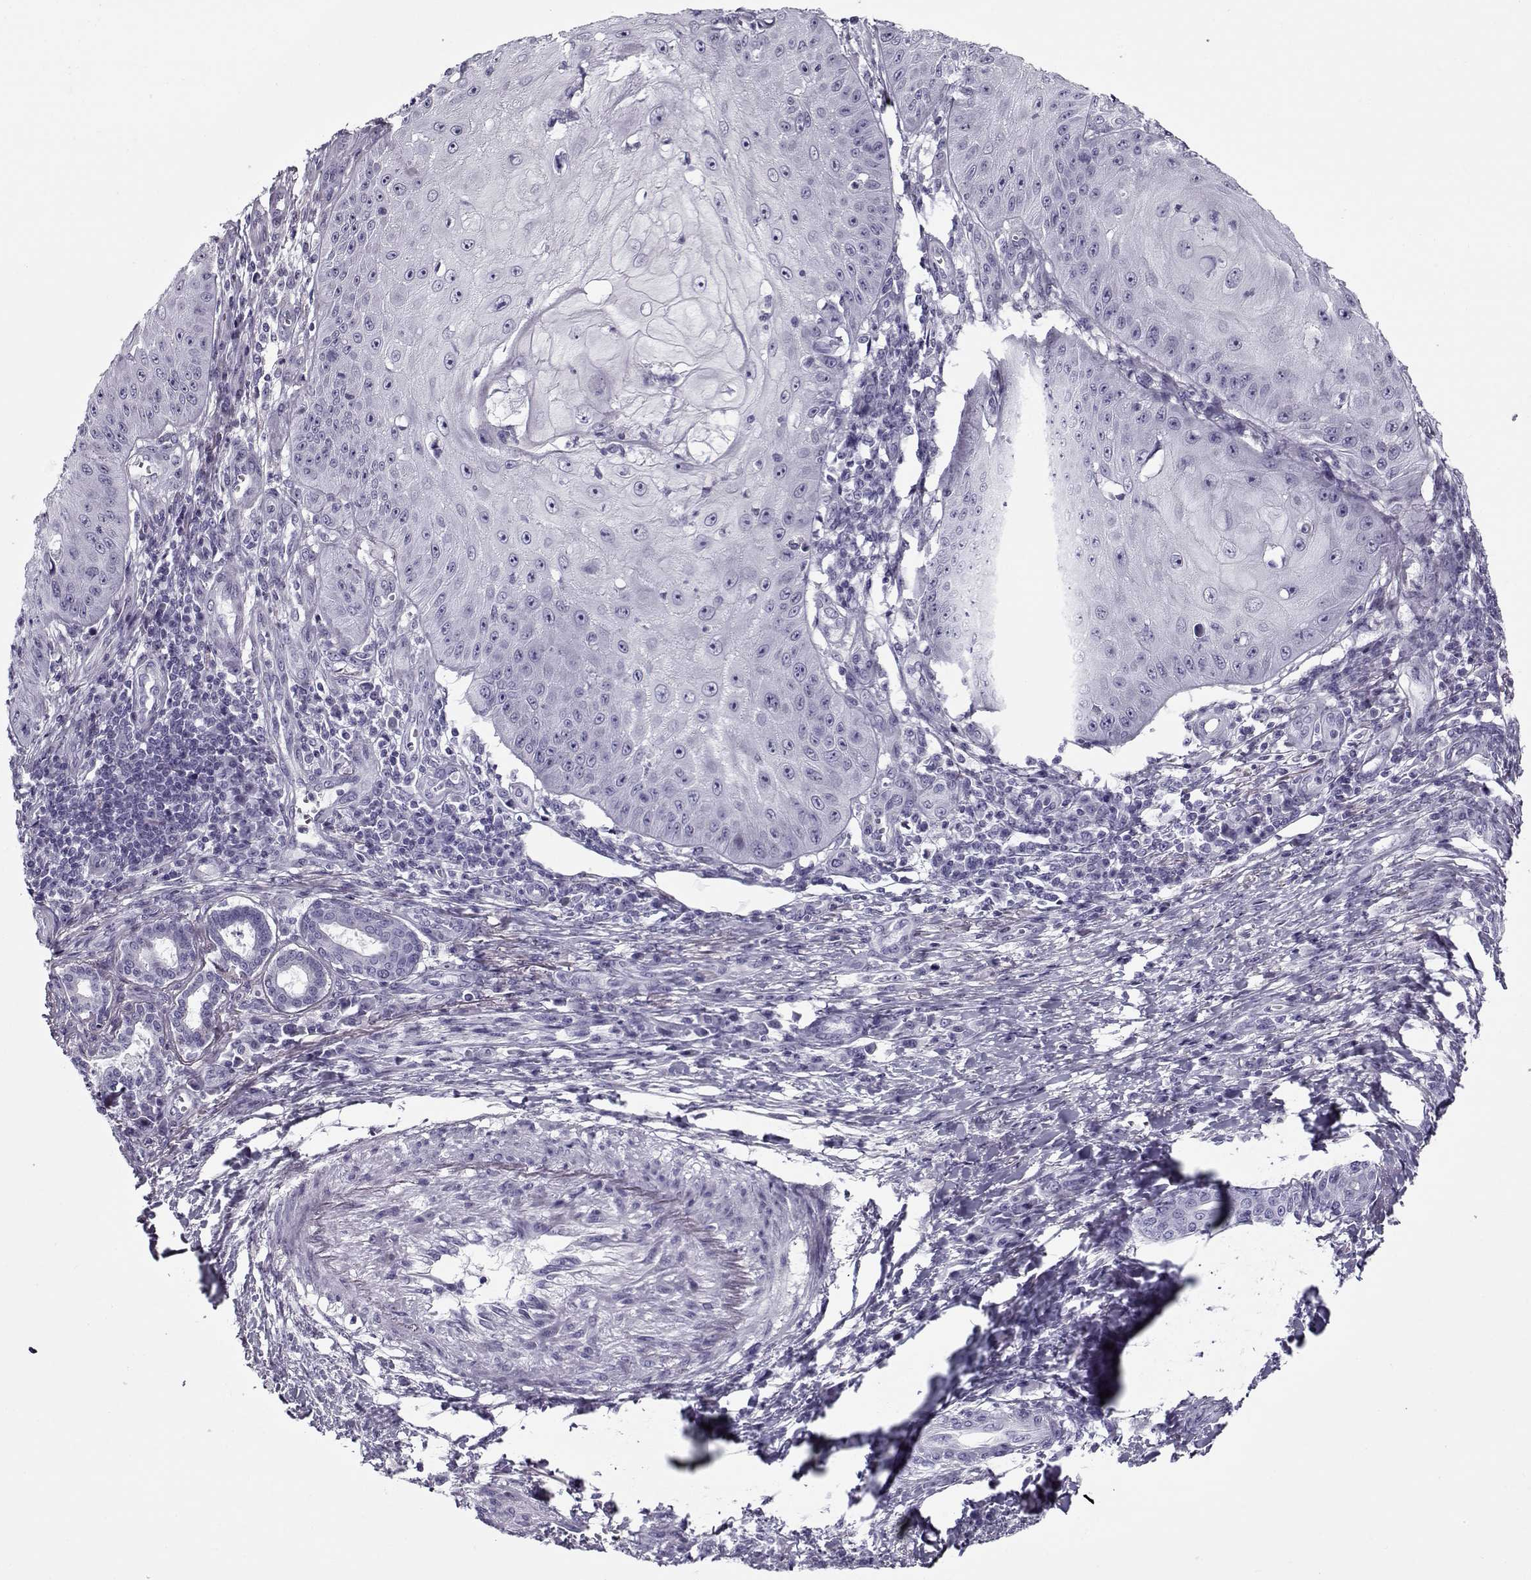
{"staining": {"intensity": "negative", "quantity": "none", "location": "none"}, "tissue": "skin cancer", "cell_type": "Tumor cells", "image_type": "cancer", "snomed": [{"axis": "morphology", "description": "Squamous cell carcinoma, NOS"}, {"axis": "topography", "description": "Skin"}], "caption": "A histopathology image of skin cancer stained for a protein displays no brown staining in tumor cells. The staining was performed using DAB (3,3'-diaminobenzidine) to visualize the protein expression in brown, while the nuclei were stained in blue with hematoxylin (Magnification: 20x).", "gene": "GAGE2A", "patient": {"sex": "male", "age": 70}}